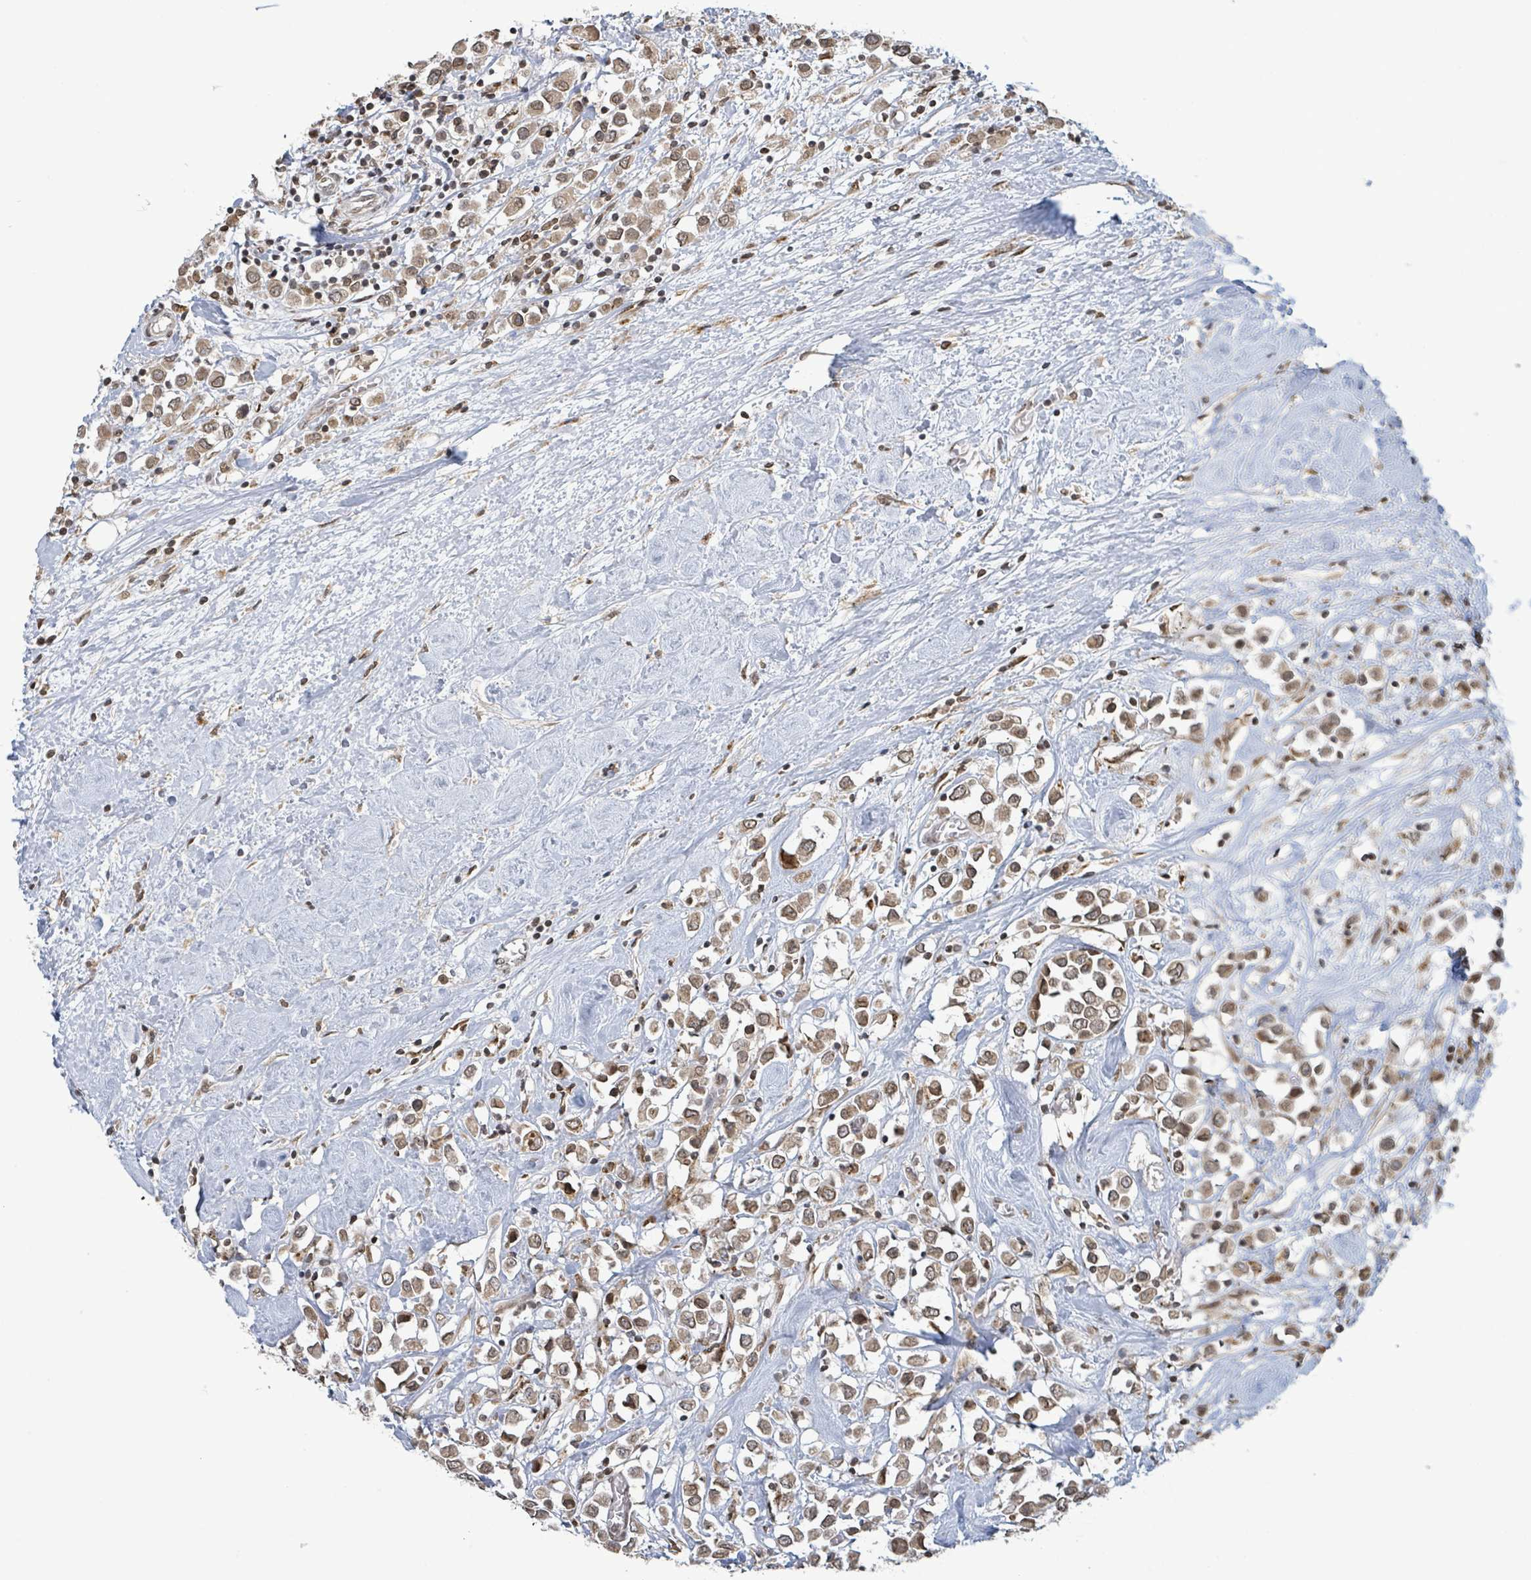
{"staining": {"intensity": "moderate", "quantity": ">75%", "location": "cytoplasmic/membranous,nuclear"}, "tissue": "breast cancer", "cell_type": "Tumor cells", "image_type": "cancer", "snomed": [{"axis": "morphology", "description": "Duct carcinoma"}, {"axis": "topography", "description": "Breast"}], "caption": "A photomicrograph showing moderate cytoplasmic/membranous and nuclear expression in about >75% of tumor cells in breast intraductal carcinoma, as visualized by brown immunohistochemical staining.", "gene": "SBF2", "patient": {"sex": "female", "age": 61}}